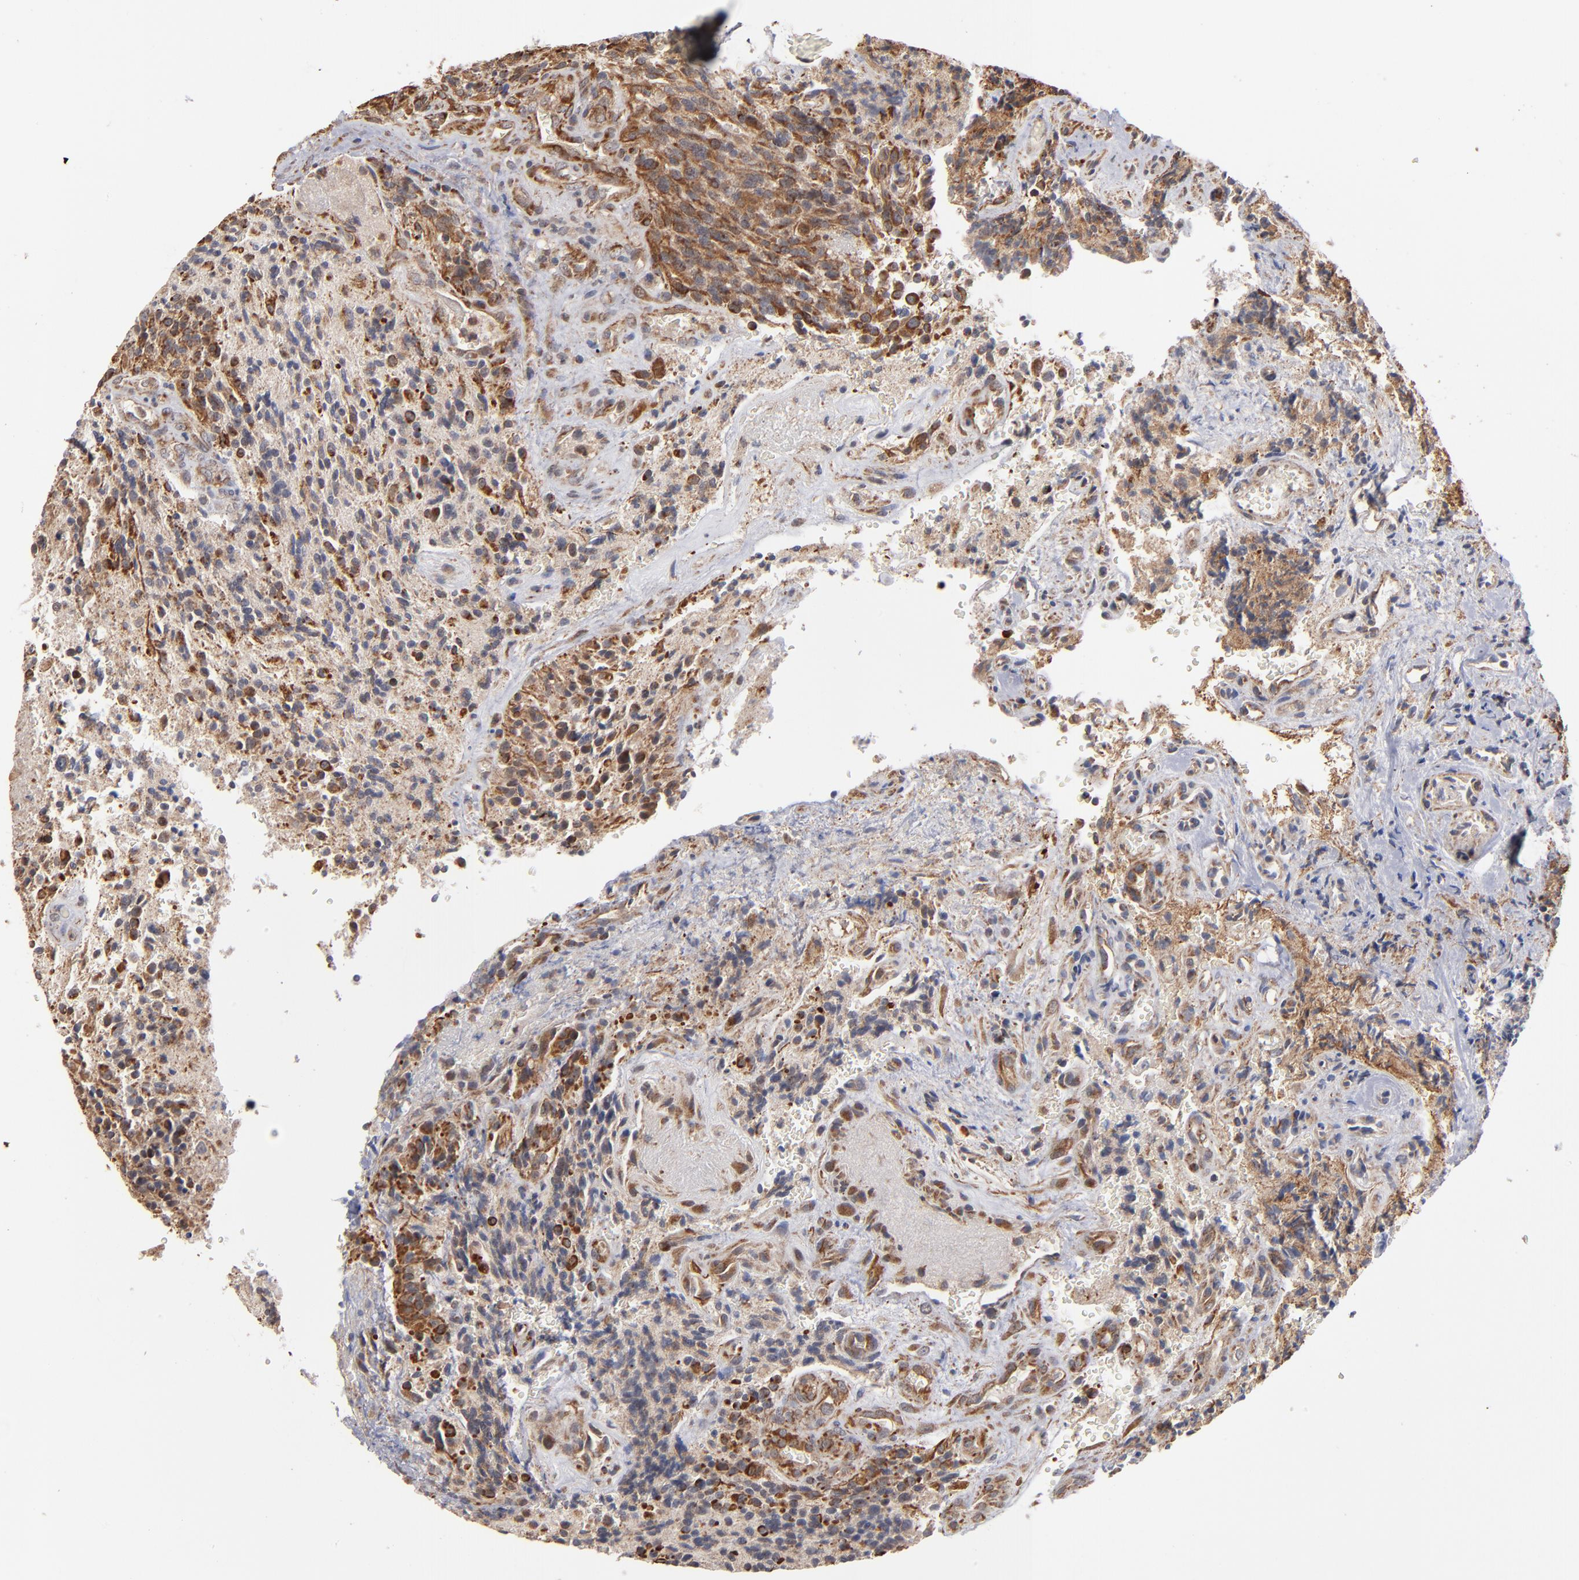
{"staining": {"intensity": "moderate", "quantity": ">75%", "location": "cytoplasmic/membranous"}, "tissue": "glioma", "cell_type": "Tumor cells", "image_type": "cancer", "snomed": [{"axis": "morphology", "description": "Normal tissue, NOS"}, {"axis": "morphology", "description": "Glioma, malignant, High grade"}, {"axis": "topography", "description": "Cerebral cortex"}], "caption": "There is medium levels of moderate cytoplasmic/membranous staining in tumor cells of malignant glioma (high-grade), as demonstrated by immunohistochemical staining (brown color).", "gene": "MIPOL1", "patient": {"sex": "male", "age": 56}}